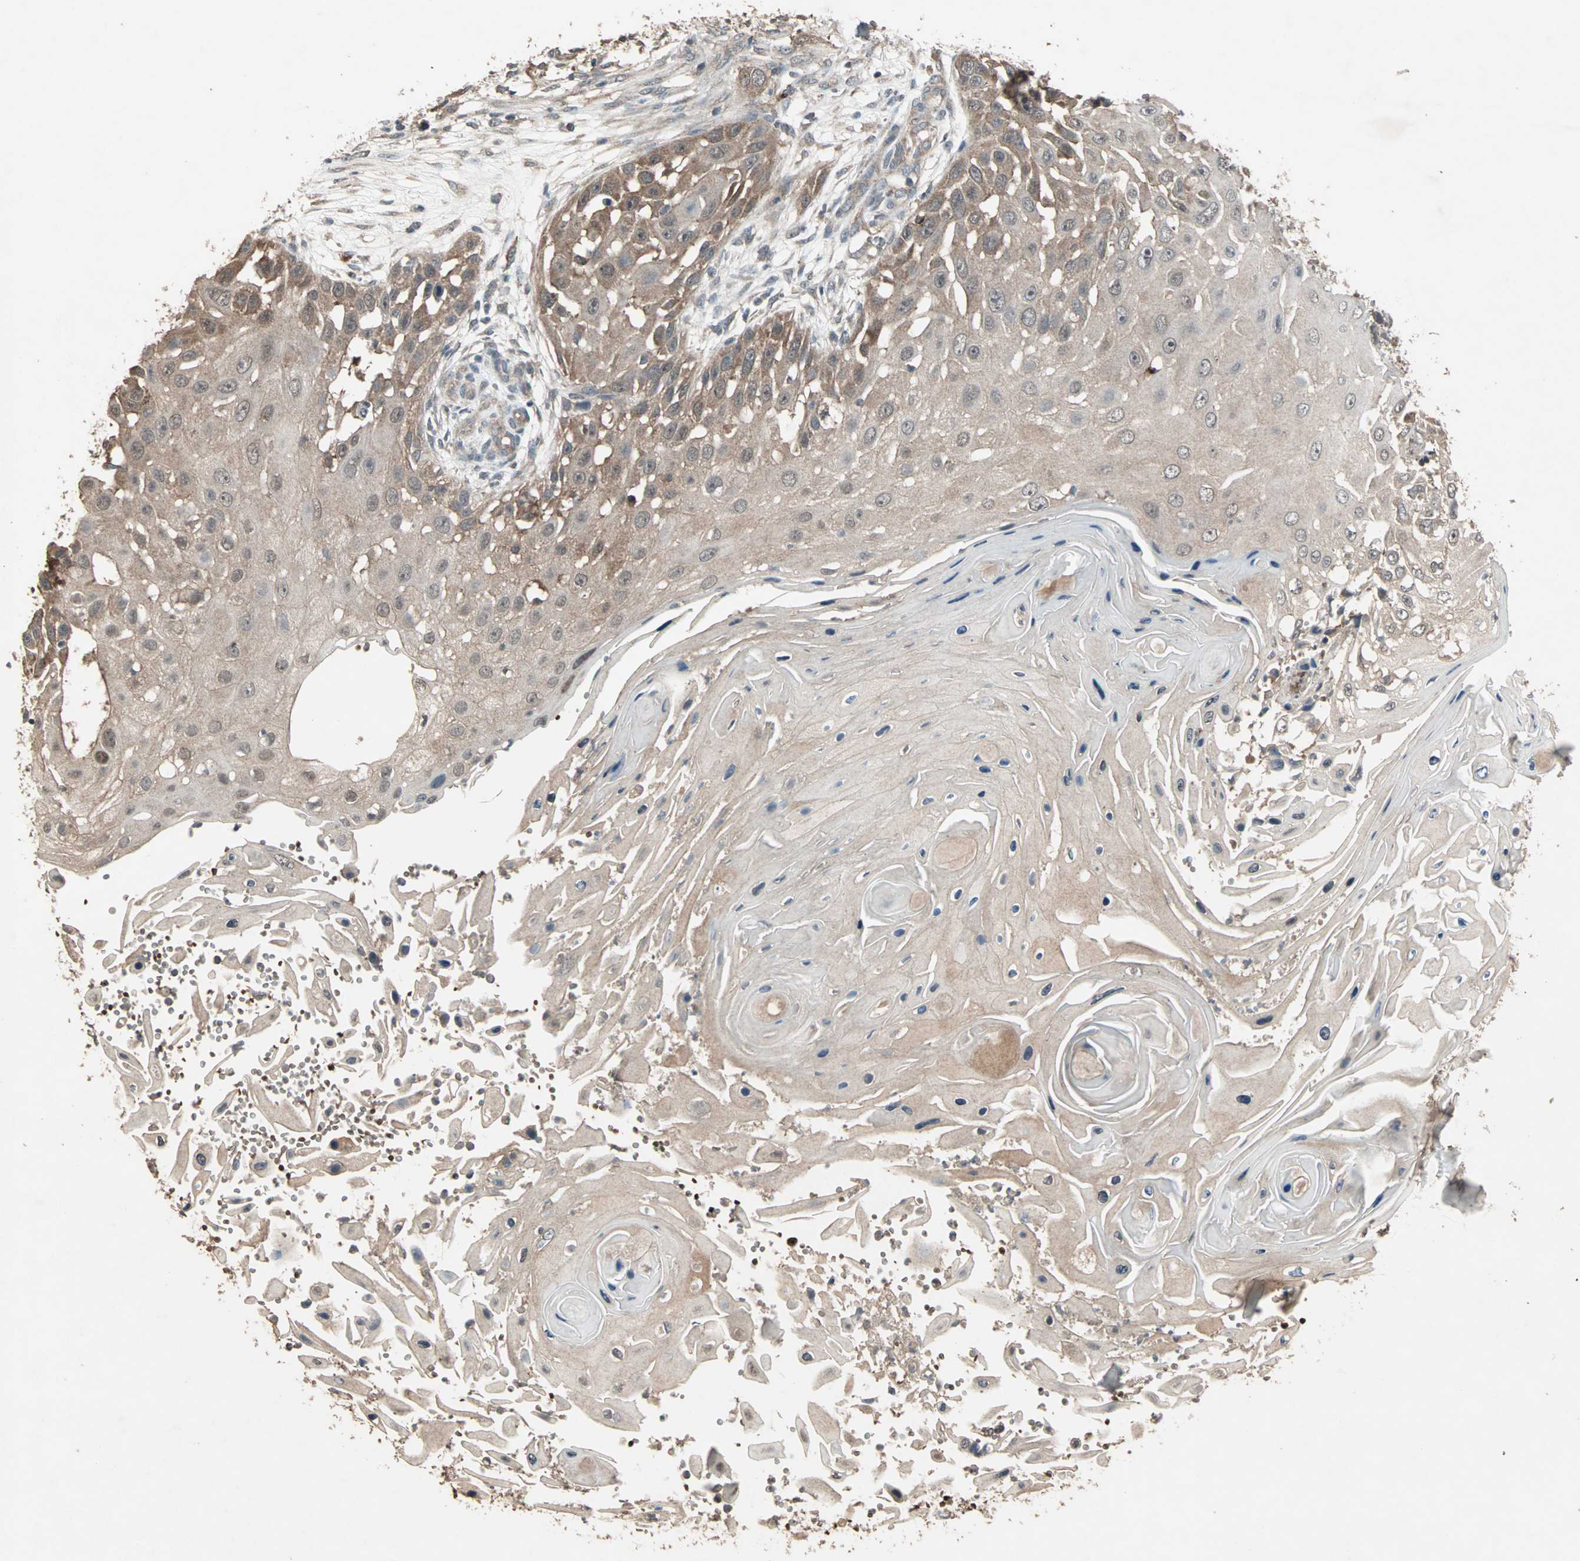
{"staining": {"intensity": "moderate", "quantity": ">75%", "location": "cytoplasmic/membranous"}, "tissue": "skin cancer", "cell_type": "Tumor cells", "image_type": "cancer", "snomed": [{"axis": "morphology", "description": "Squamous cell carcinoma, NOS"}, {"axis": "topography", "description": "Skin"}], "caption": "Skin squamous cell carcinoma tissue shows moderate cytoplasmic/membranous positivity in approximately >75% of tumor cells The staining was performed using DAB, with brown indicating positive protein expression. Nuclei are stained blue with hematoxylin.", "gene": "UBAC1", "patient": {"sex": "female", "age": 44}}